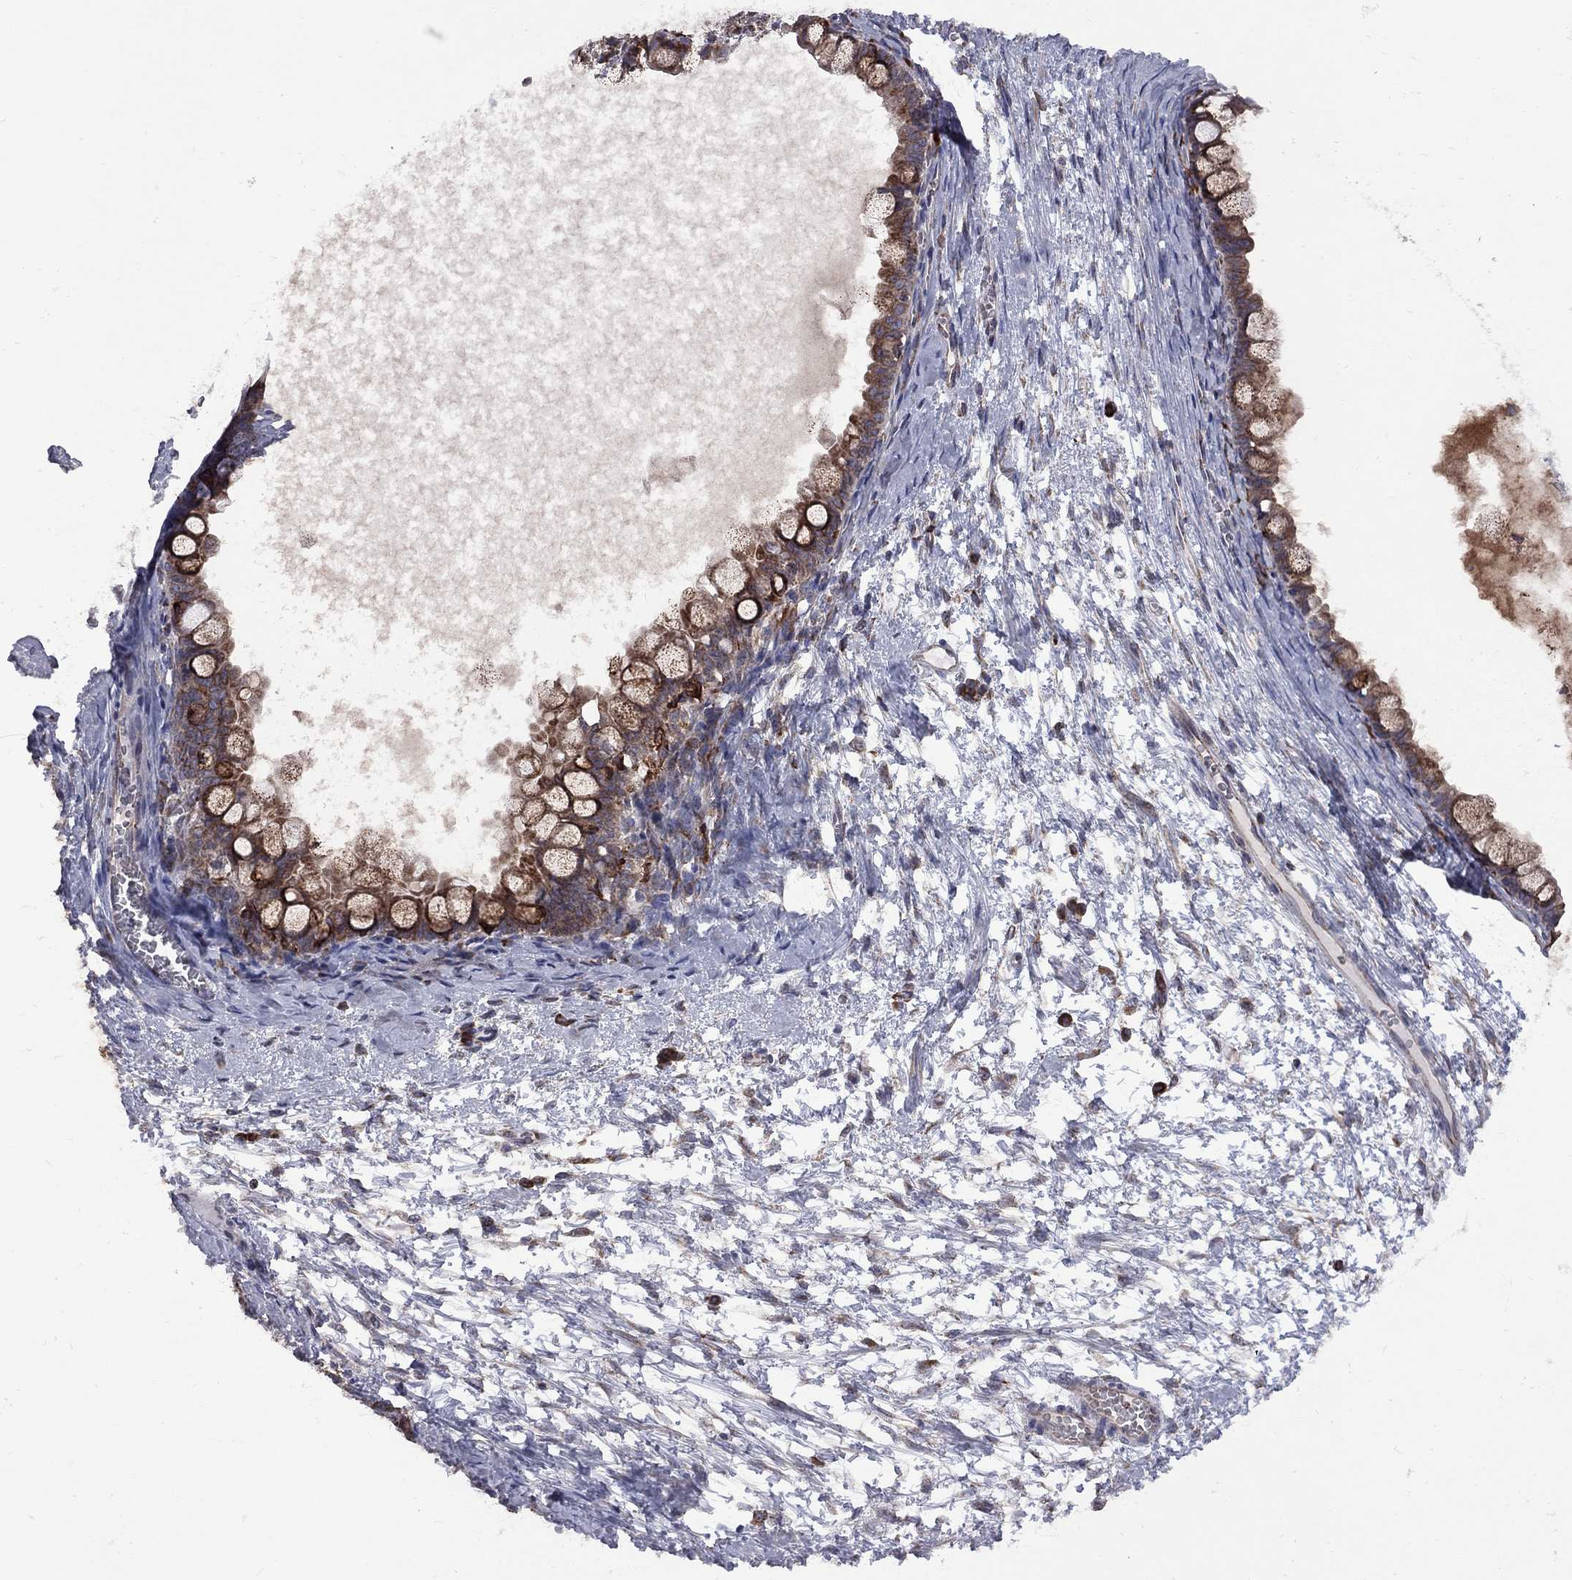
{"staining": {"intensity": "strong", "quantity": "25%-75%", "location": "cytoplasmic/membranous"}, "tissue": "ovarian cancer", "cell_type": "Tumor cells", "image_type": "cancer", "snomed": [{"axis": "morphology", "description": "Cystadenocarcinoma, mucinous, NOS"}, {"axis": "topography", "description": "Ovary"}], "caption": "The photomicrograph displays a brown stain indicating the presence of a protein in the cytoplasmic/membranous of tumor cells in ovarian cancer.", "gene": "CLPTM1", "patient": {"sex": "female", "age": 63}}